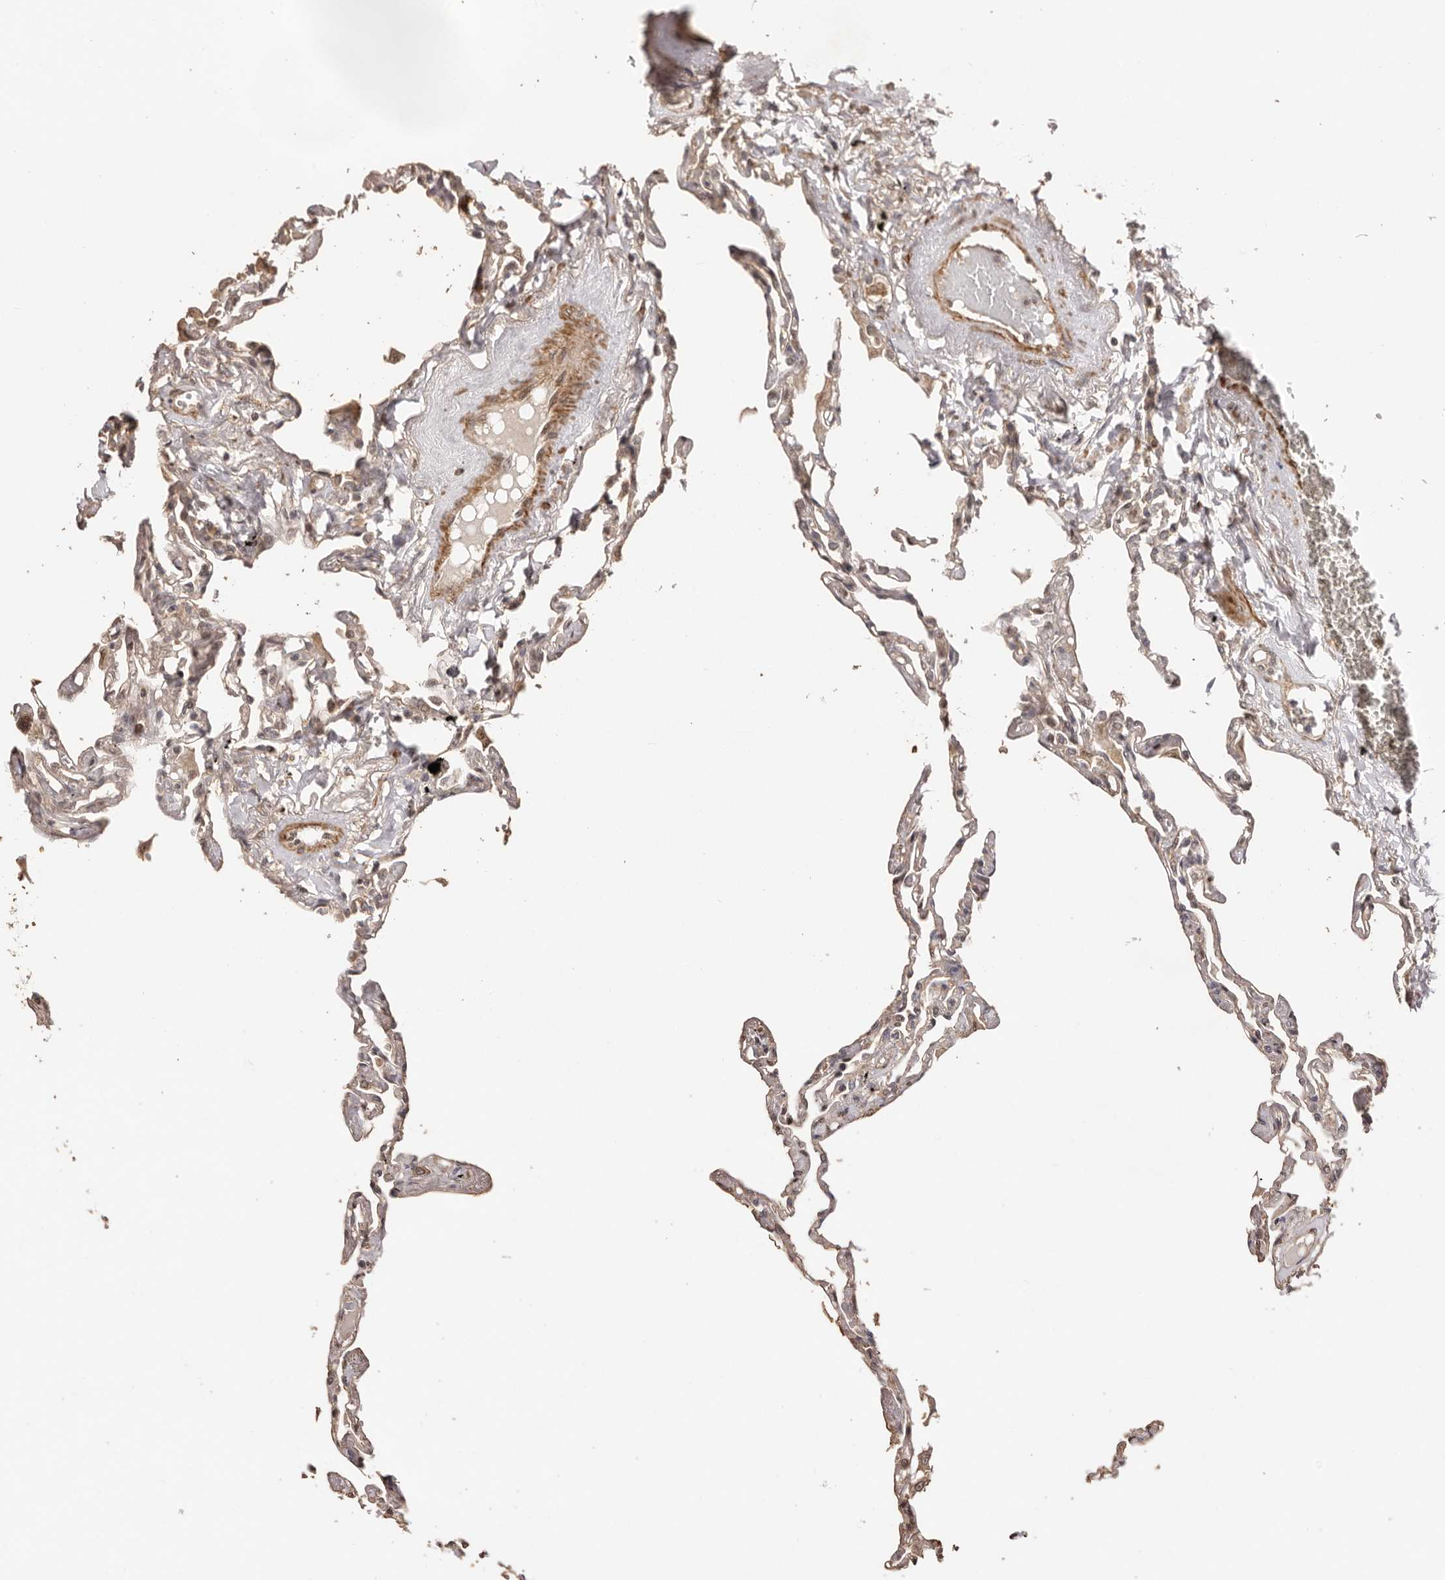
{"staining": {"intensity": "moderate", "quantity": "25%-75%", "location": "cytoplasmic/membranous,nuclear"}, "tissue": "lung", "cell_type": "Alveolar cells", "image_type": "normal", "snomed": [{"axis": "morphology", "description": "Normal tissue, NOS"}, {"axis": "topography", "description": "Lung"}], "caption": "Alveolar cells display medium levels of moderate cytoplasmic/membranous,nuclear positivity in approximately 25%-75% of cells in normal human lung.", "gene": "UBR2", "patient": {"sex": "female", "age": 67}}